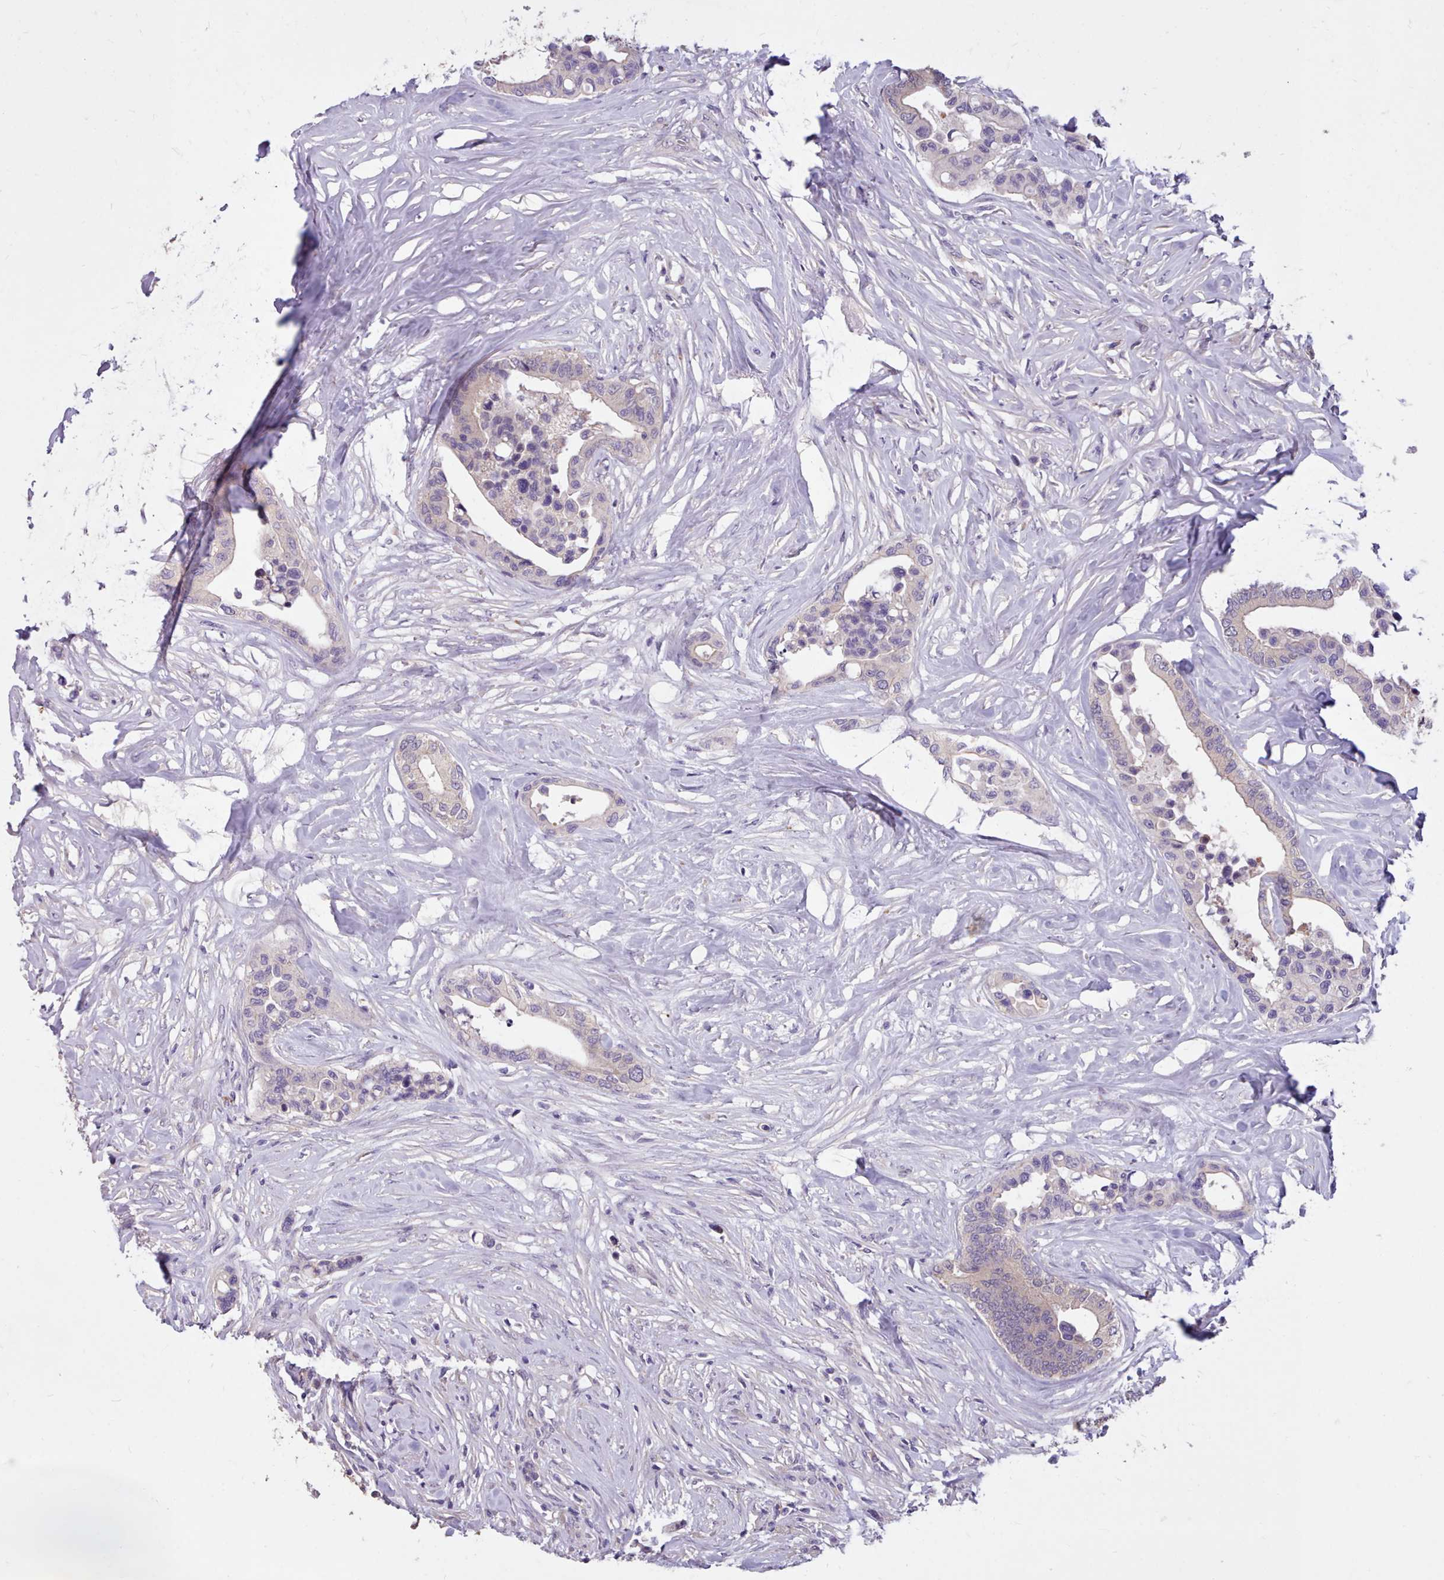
{"staining": {"intensity": "weak", "quantity": "<25%", "location": "cytoplasmic/membranous"}, "tissue": "colorectal cancer", "cell_type": "Tumor cells", "image_type": "cancer", "snomed": [{"axis": "morphology", "description": "Normal tissue, NOS"}, {"axis": "morphology", "description": "Adenocarcinoma, NOS"}, {"axis": "topography", "description": "Colon"}], "caption": "This is an immunohistochemistry micrograph of colorectal adenocarcinoma. There is no expression in tumor cells.", "gene": "ZNF607", "patient": {"sex": "male", "age": 82}}